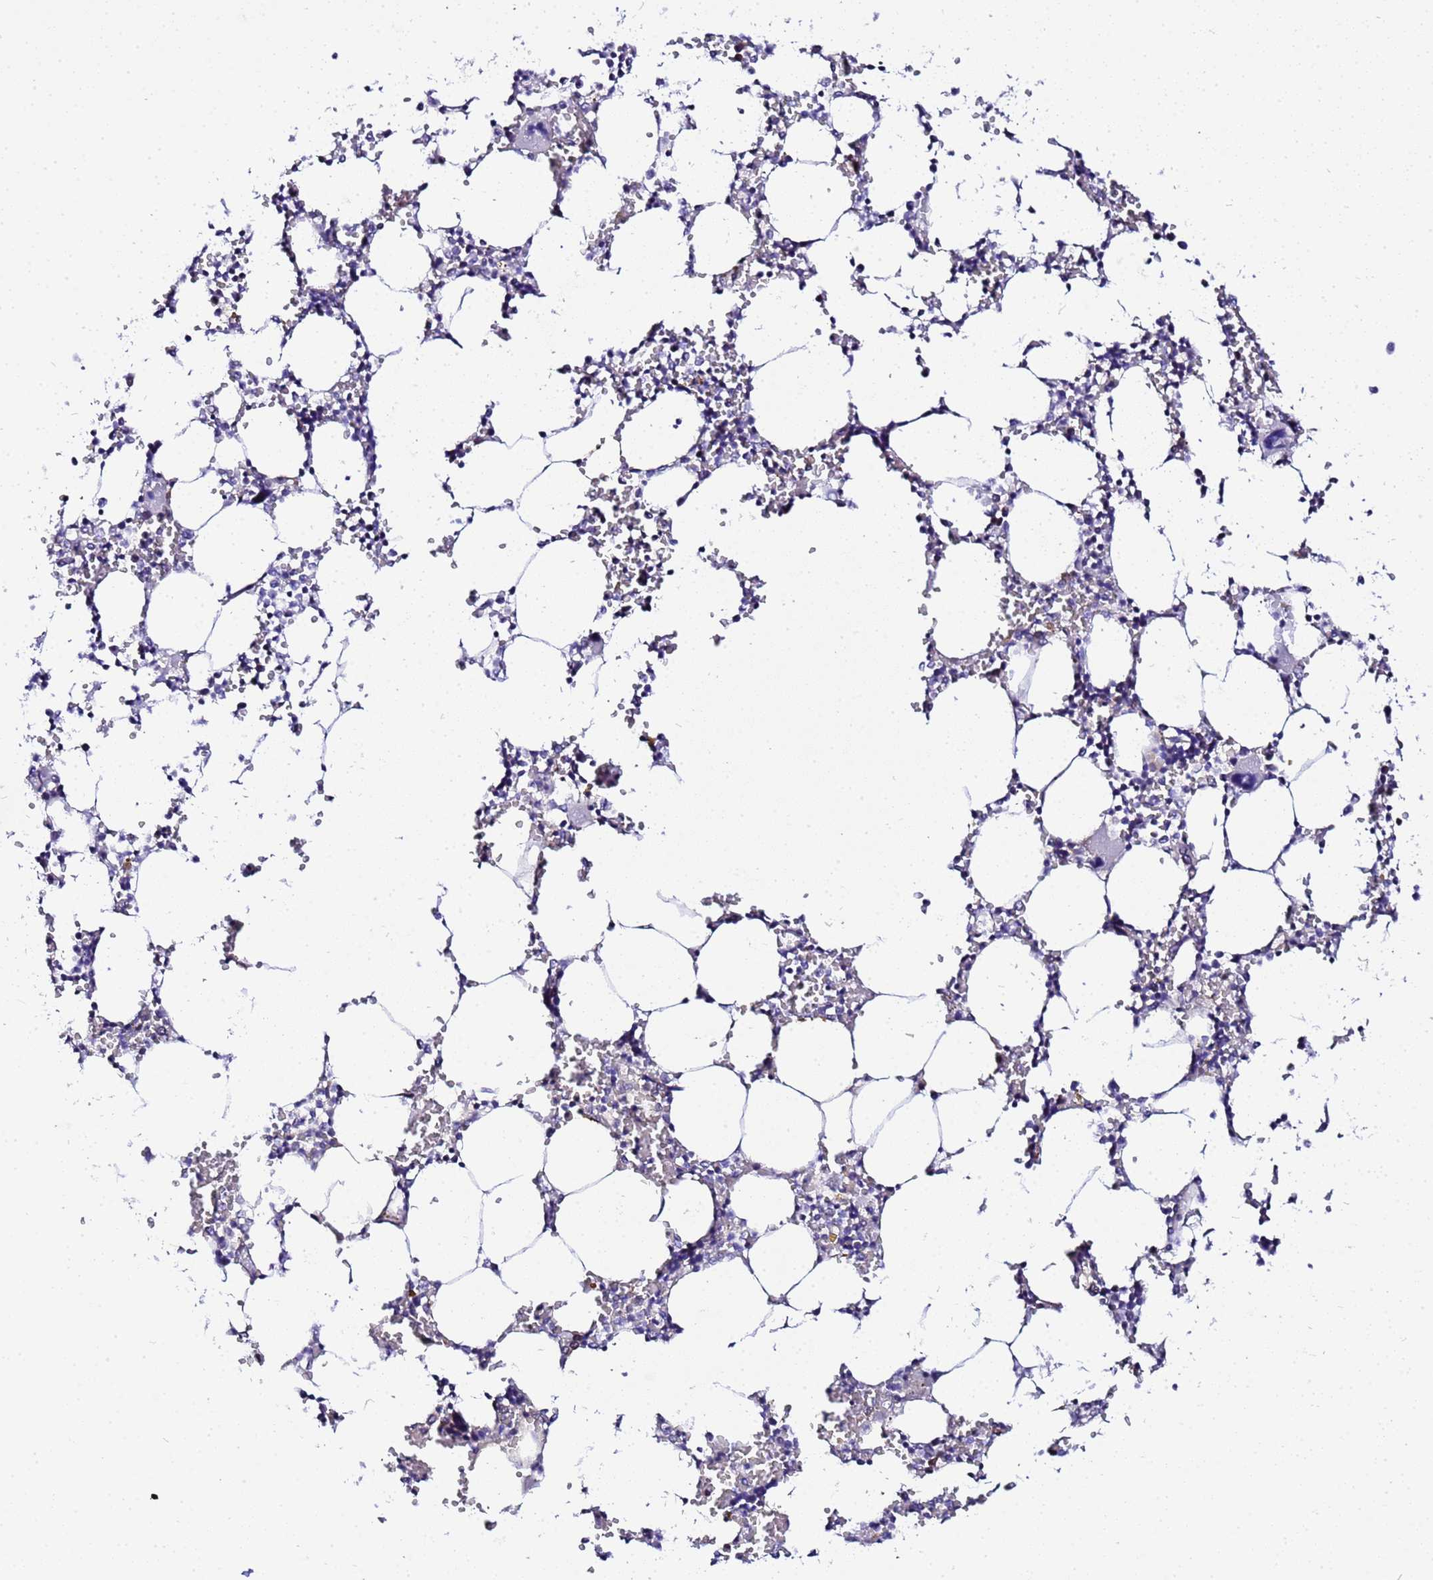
{"staining": {"intensity": "weak", "quantity": "<25%", "location": "nuclear"}, "tissue": "bone marrow", "cell_type": "Hematopoietic cells", "image_type": "normal", "snomed": [{"axis": "morphology", "description": "Normal tissue, NOS"}, {"axis": "topography", "description": "Bone marrow"}], "caption": "An IHC micrograph of unremarkable bone marrow is shown. There is no staining in hematopoietic cells of bone marrow.", "gene": "ACTL6B", "patient": {"sex": "male", "age": 64}}